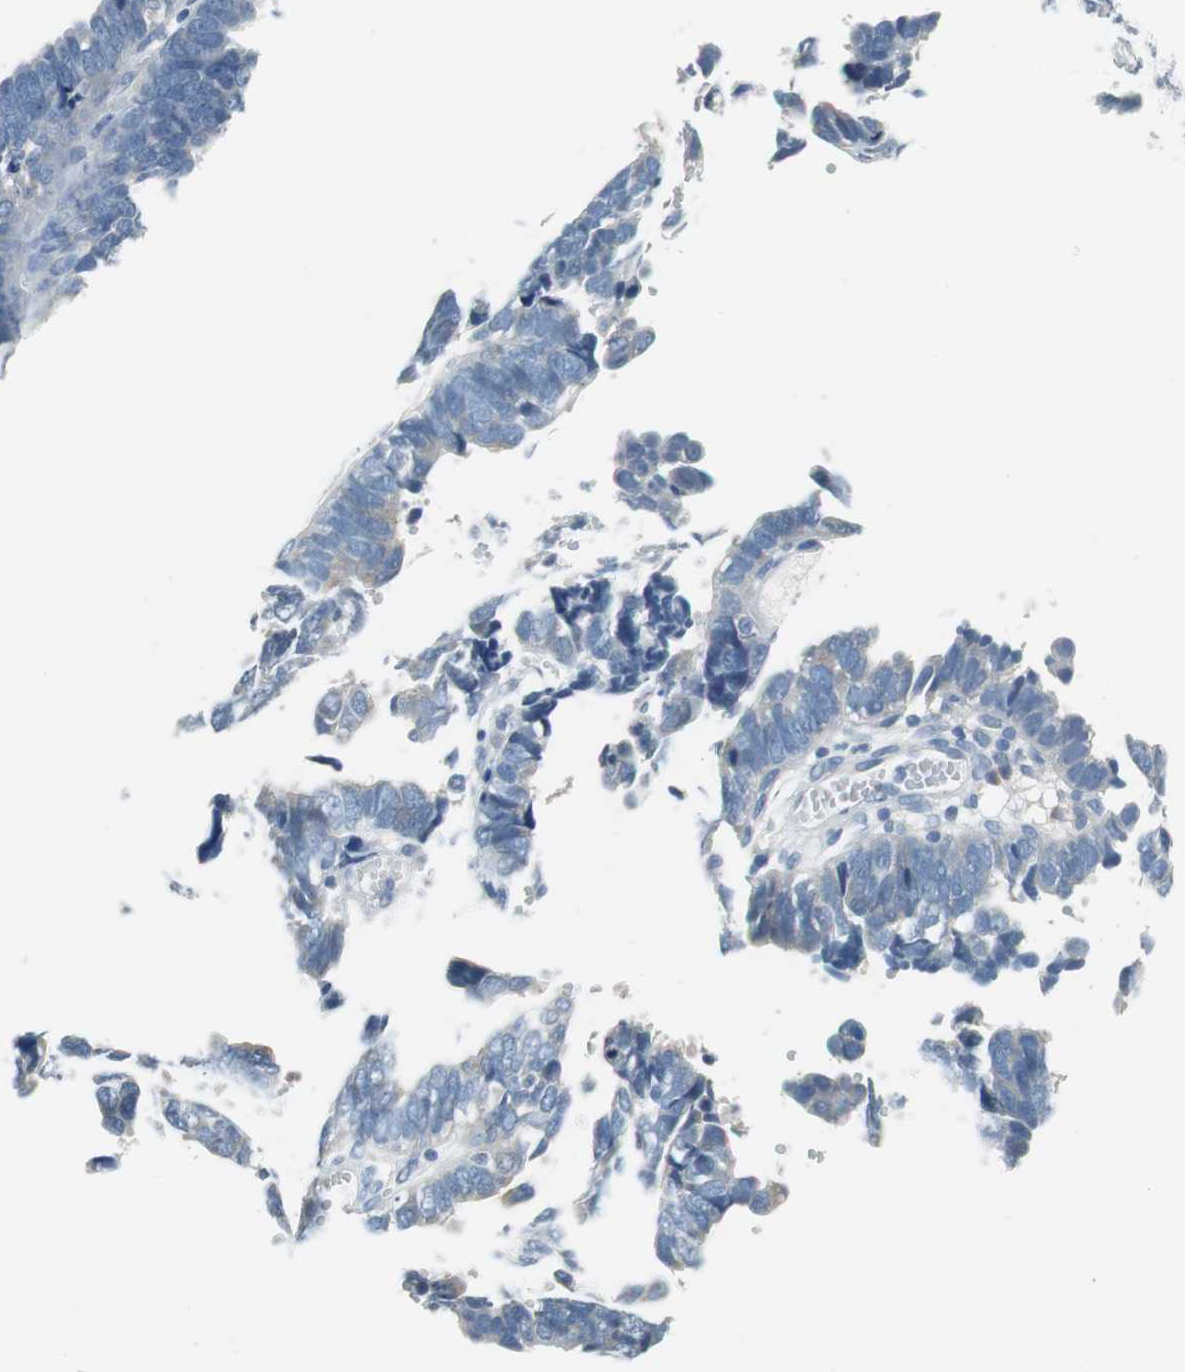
{"staining": {"intensity": "negative", "quantity": "none", "location": "none"}, "tissue": "endometrial cancer", "cell_type": "Tumor cells", "image_type": "cancer", "snomed": [{"axis": "morphology", "description": "Adenocarcinoma, NOS"}, {"axis": "topography", "description": "Endometrium"}], "caption": "Endometrial cancer stained for a protein using immunohistochemistry (IHC) shows no expression tumor cells.", "gene": "GLCCI1", "patient": {"sex": "female", "age": 75}}